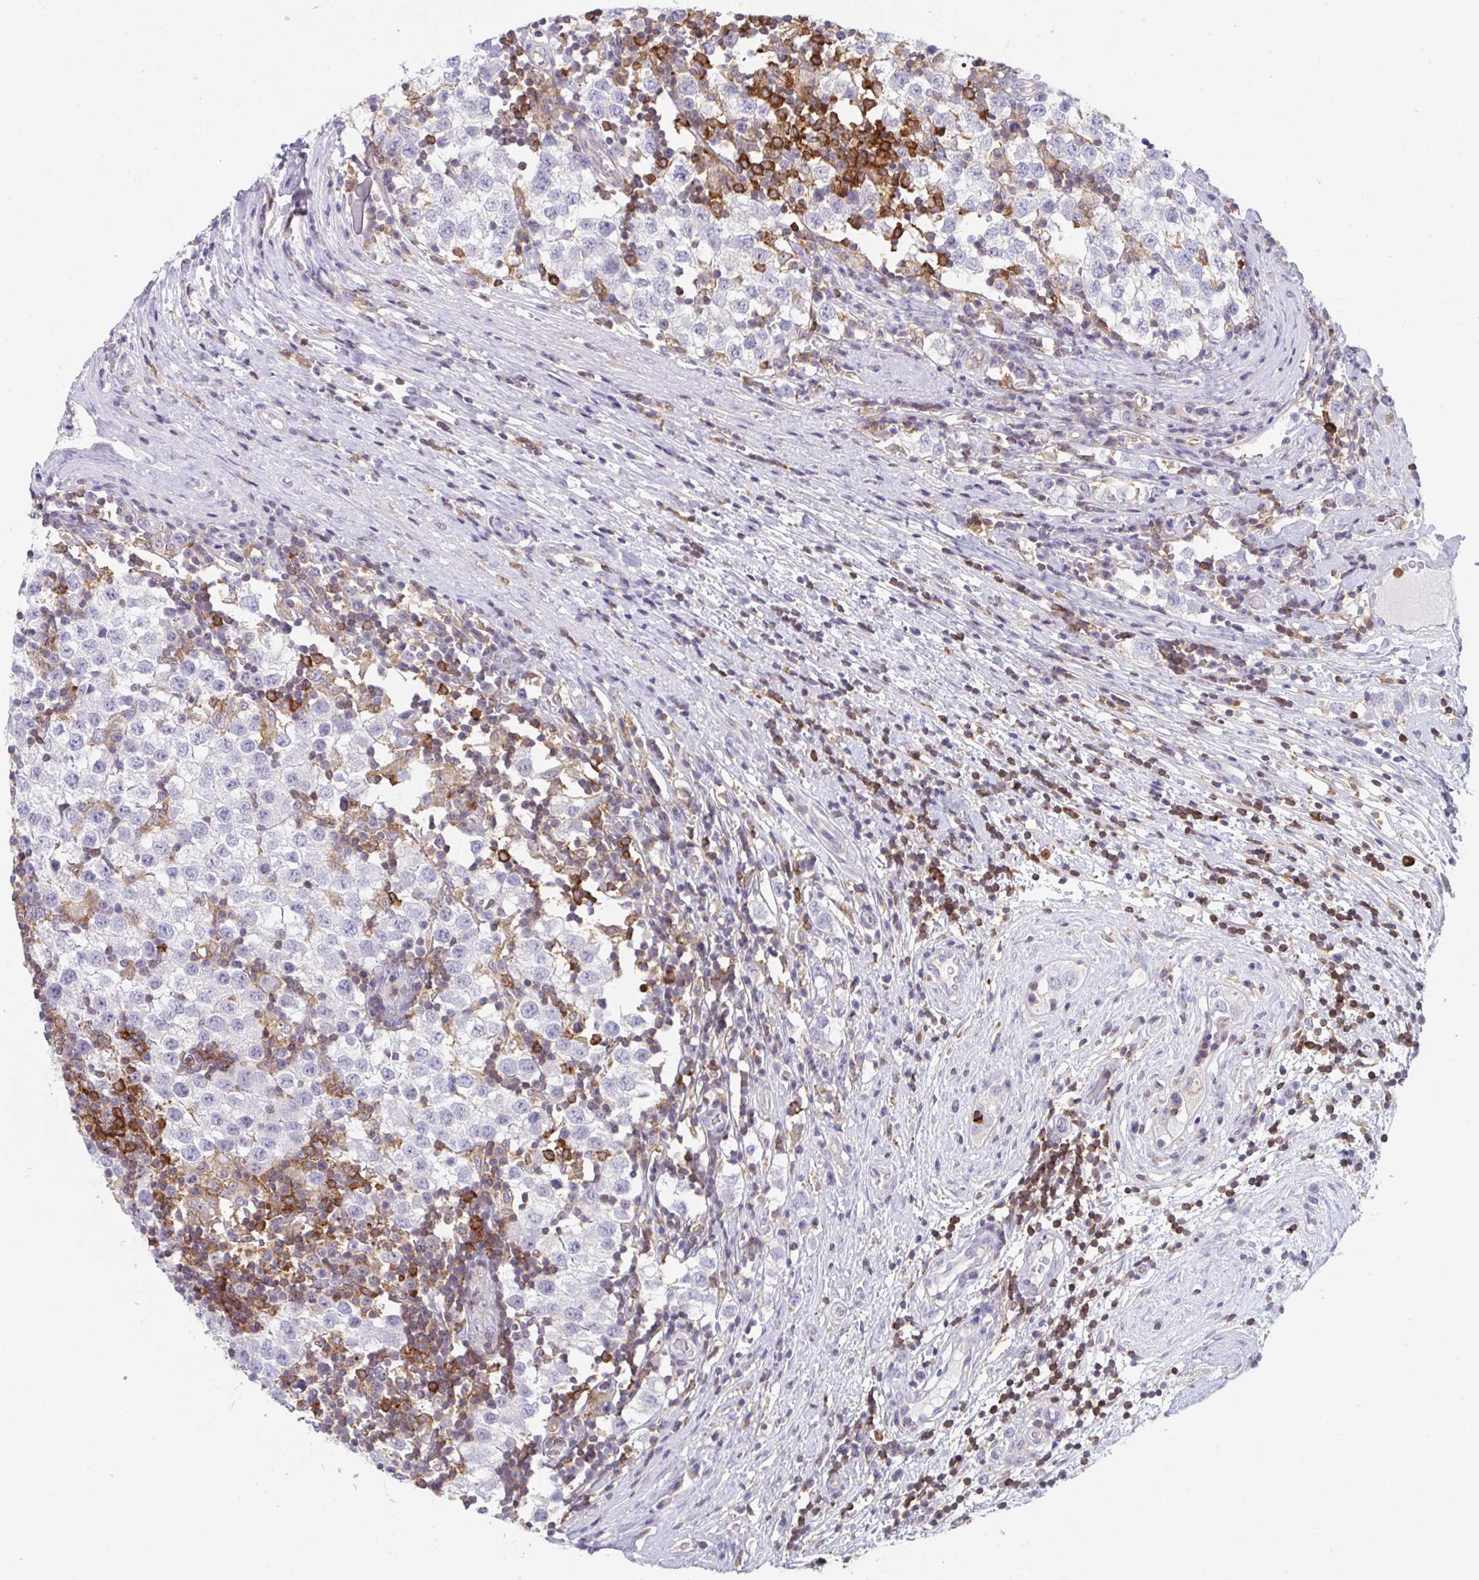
{"staining": {"intensity": "negative", "quantity": "none", "location": "none"}, "tissue": "testis cancer", "cell_type": "Tumor cells", "image_type": "cancer", "snomed": [{"axis": "morphology", "description": "Seminoma, NOS"}, {"axis": "topography", "description": "Testis"}], "caption": "A histopathology image of testis cancer stained for a protein displays no brown staining in tumor cells. (Brightfield microscopy of DAB (3,3'-diaminobenzidine) immunohistochemistry (IHC) at high magnification).", "gene": "DISP2", "patient": {"sex": "male", "age": 34}}